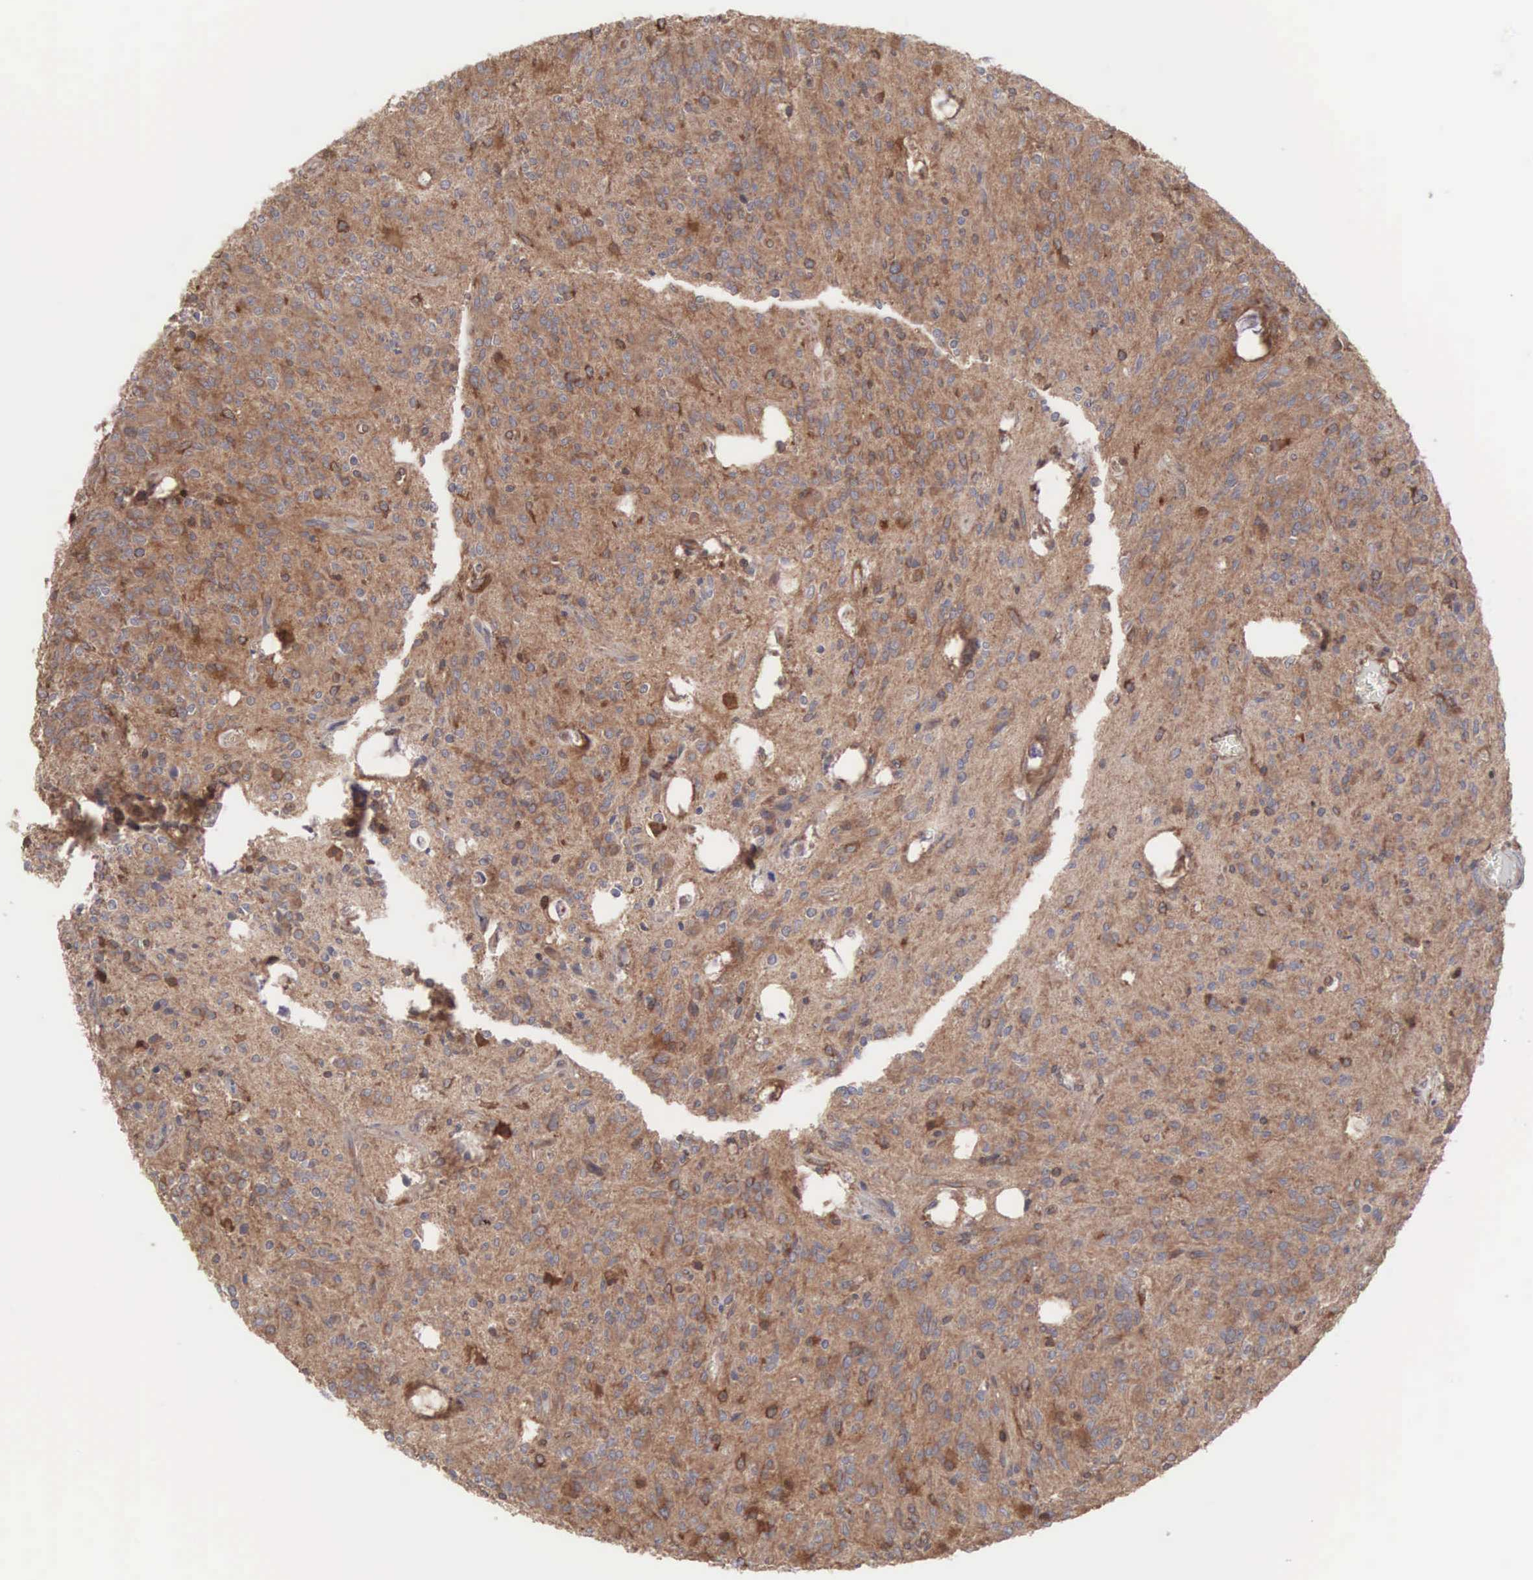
{"staining": {"intensity": "moderate", "quantity": ">75%", "location": "cytoplasmic/membranous"}, "tissue": "glioma", "cell_type": "Tumor cells", "image_type": "cancer", "snomed": [{"axis": "morphology", "description": "Glioma, malignant, Low grade"}, {"axis": "topography", "description": "Brain"}], "caption": "High-power microscopy captured an IHC photomicrograph of malignant glioma (low-grade), revealing moderate cytoplasmic/membranous staining in approximately >75% of tumor cells.", "gene": "MTHFD1", "patient": {"sex": "female", "age": 15}}